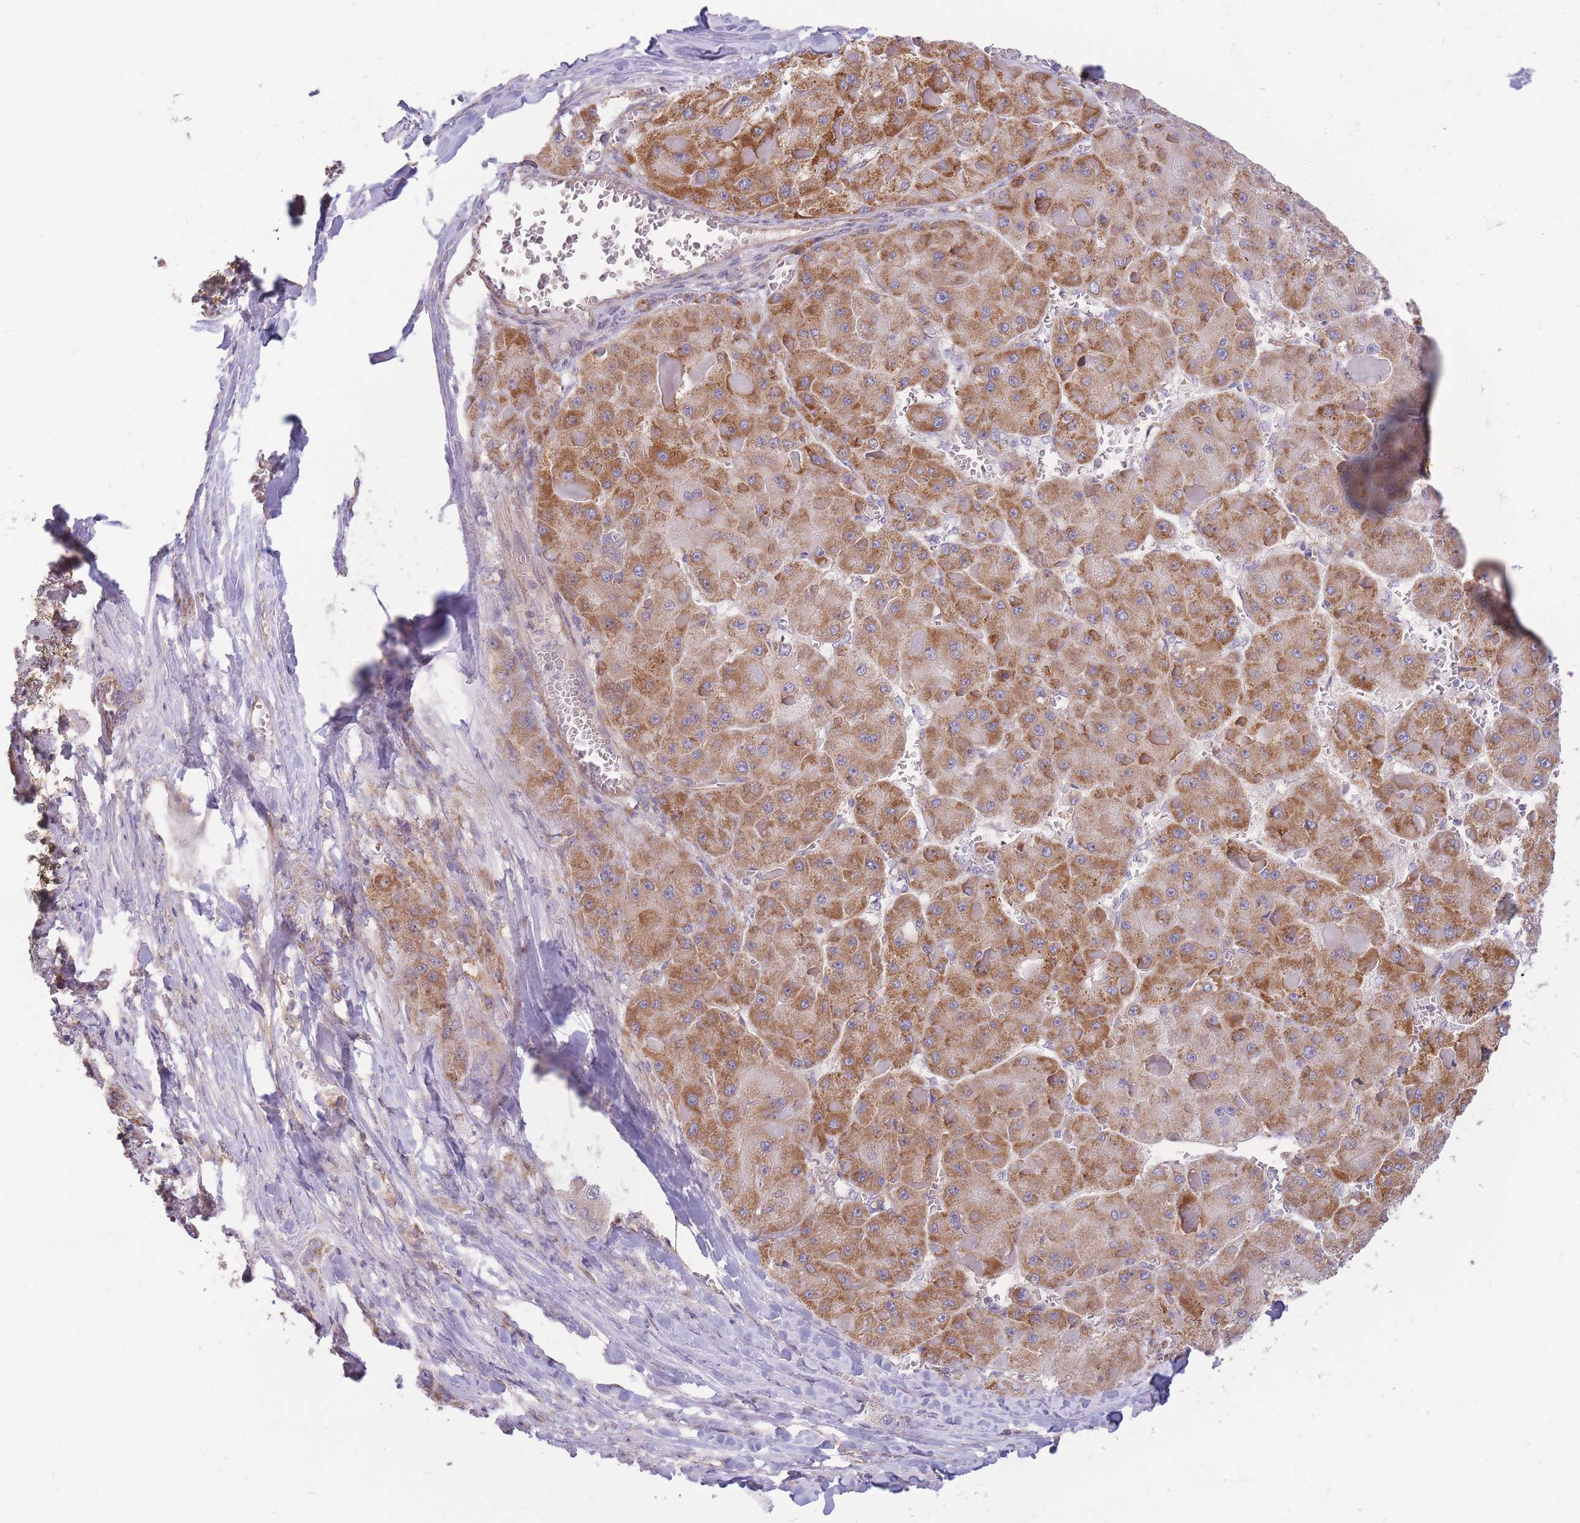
{"staining": {"intensity": "moderate", "quantity": ">75%", "location": "cytoplasmic/membranous"}, "tissue": "liver cancer", "cell_type": "Tumor cells", "image_type": "cancer", "snomed": [{"axis": "morphology", "description": "Carcinoma, Hepatocellular, NOS"}, {"axis": "topography", "description": "Liver"}], "caption": "Immunohistochemical staining of human liver cancer displays medium levels of moderate cytoplasmic/membranous positivity in approximately >75% of tumor cells. The staining is performed using DAB (3,3'-diaminobenzidine) brown chromogen to label protein expression. The nuclei are counter-stained blue using hematoxylin.", "gene": "MRPS9", "patient": {"sex": "female", "age": 73}}